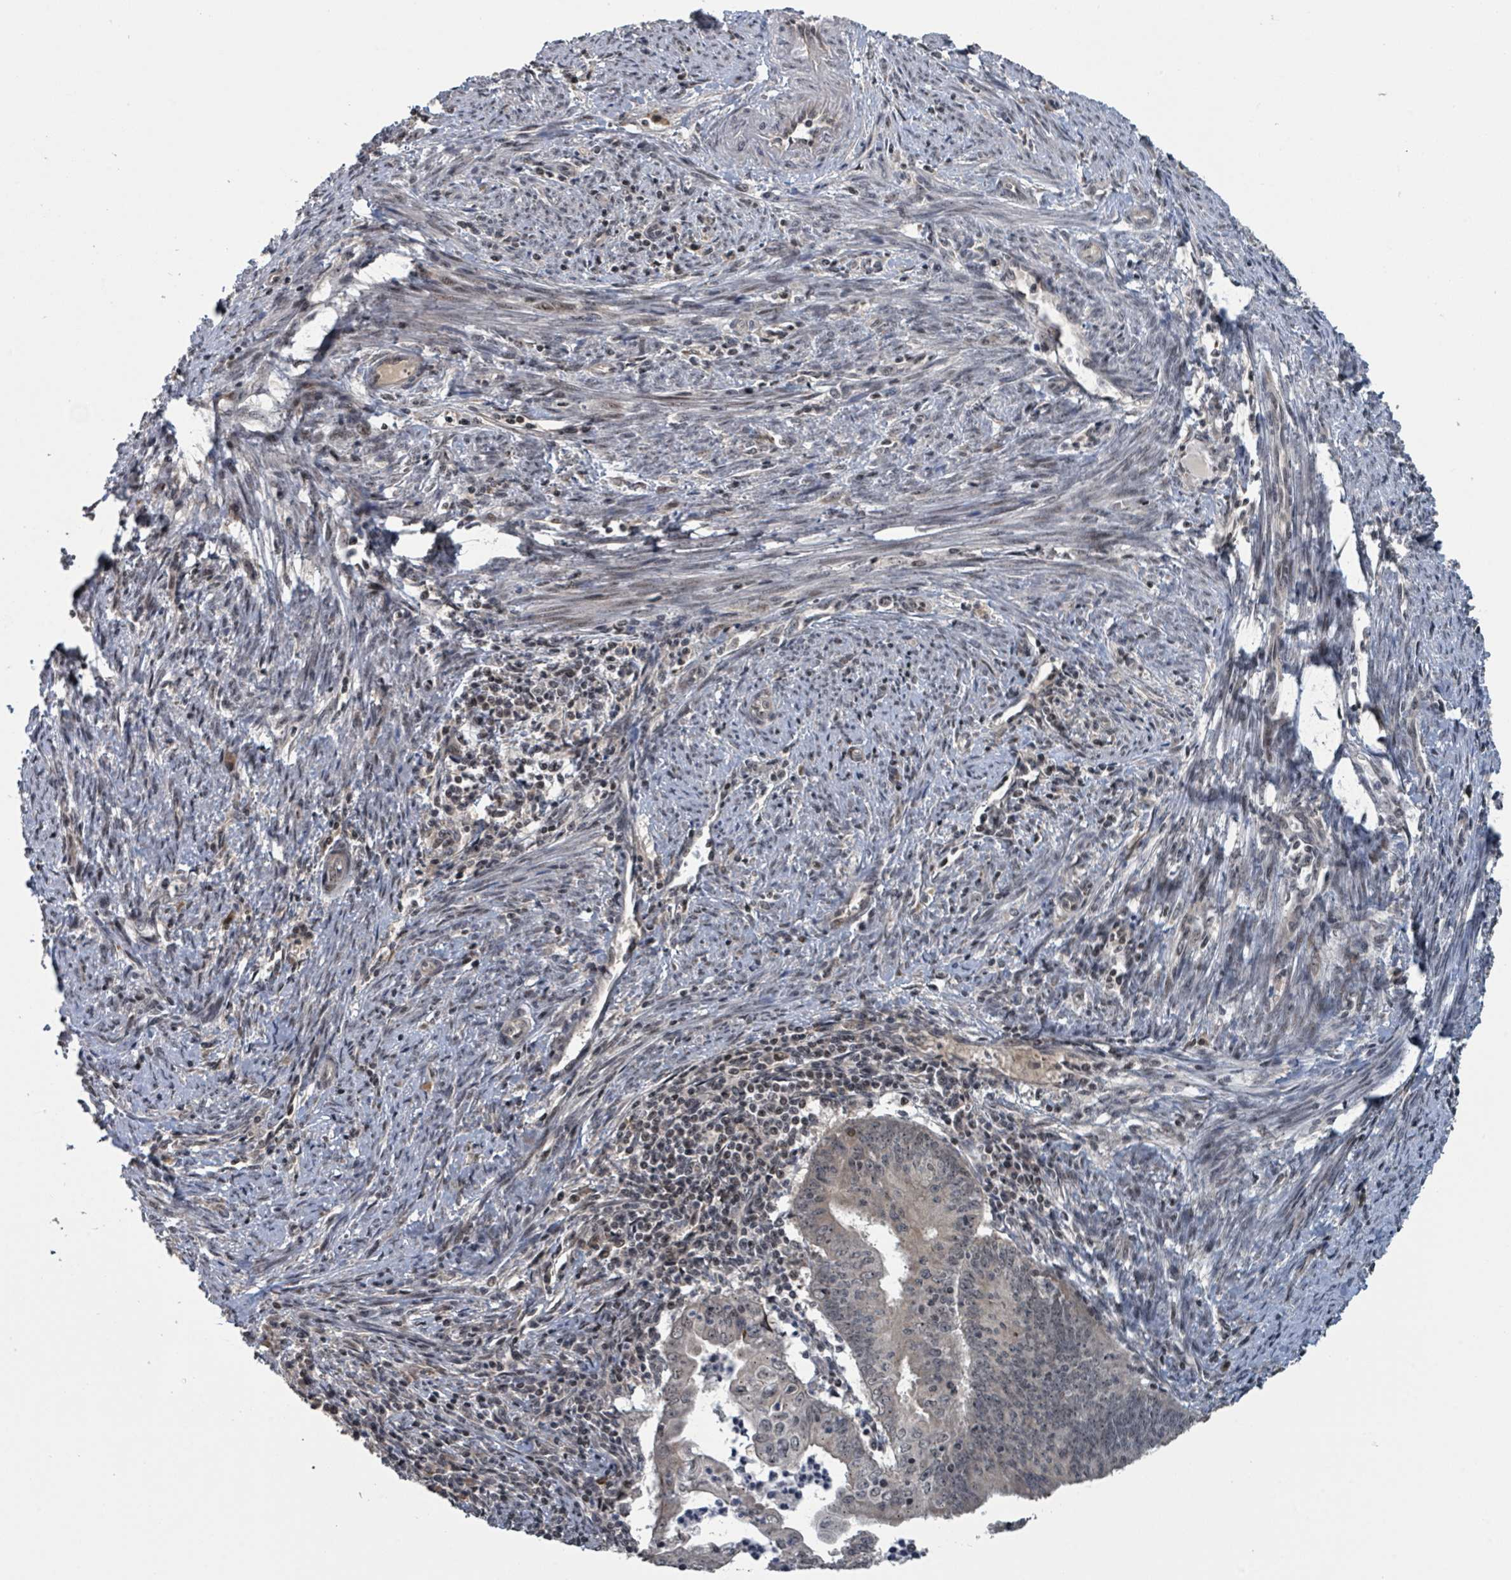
{"staining": {"intensity": "weak", "quantity": "25%-75%", "location": "cytoplasmic/membranous,nuclear"}, "tissue": "endometrial cancer", "cell_type": "Tumor cells", "image_type": "cancer", "snomed": [{"axis": "morphology", "description": "Adenocarcinoma, NOS"}, {"axis": "topography", "description": "Endometrium"}], "caption": "Immunohistochemical staining of endometrial cancer (adenocarcinoma) exhibits low levels of weak cytoplasmic/membranous and nuclear protein expression in approximately 25%-75% of tumor cells.", "gene": "ZBTB14", "patient": {"sex": "female", "age": 60}}